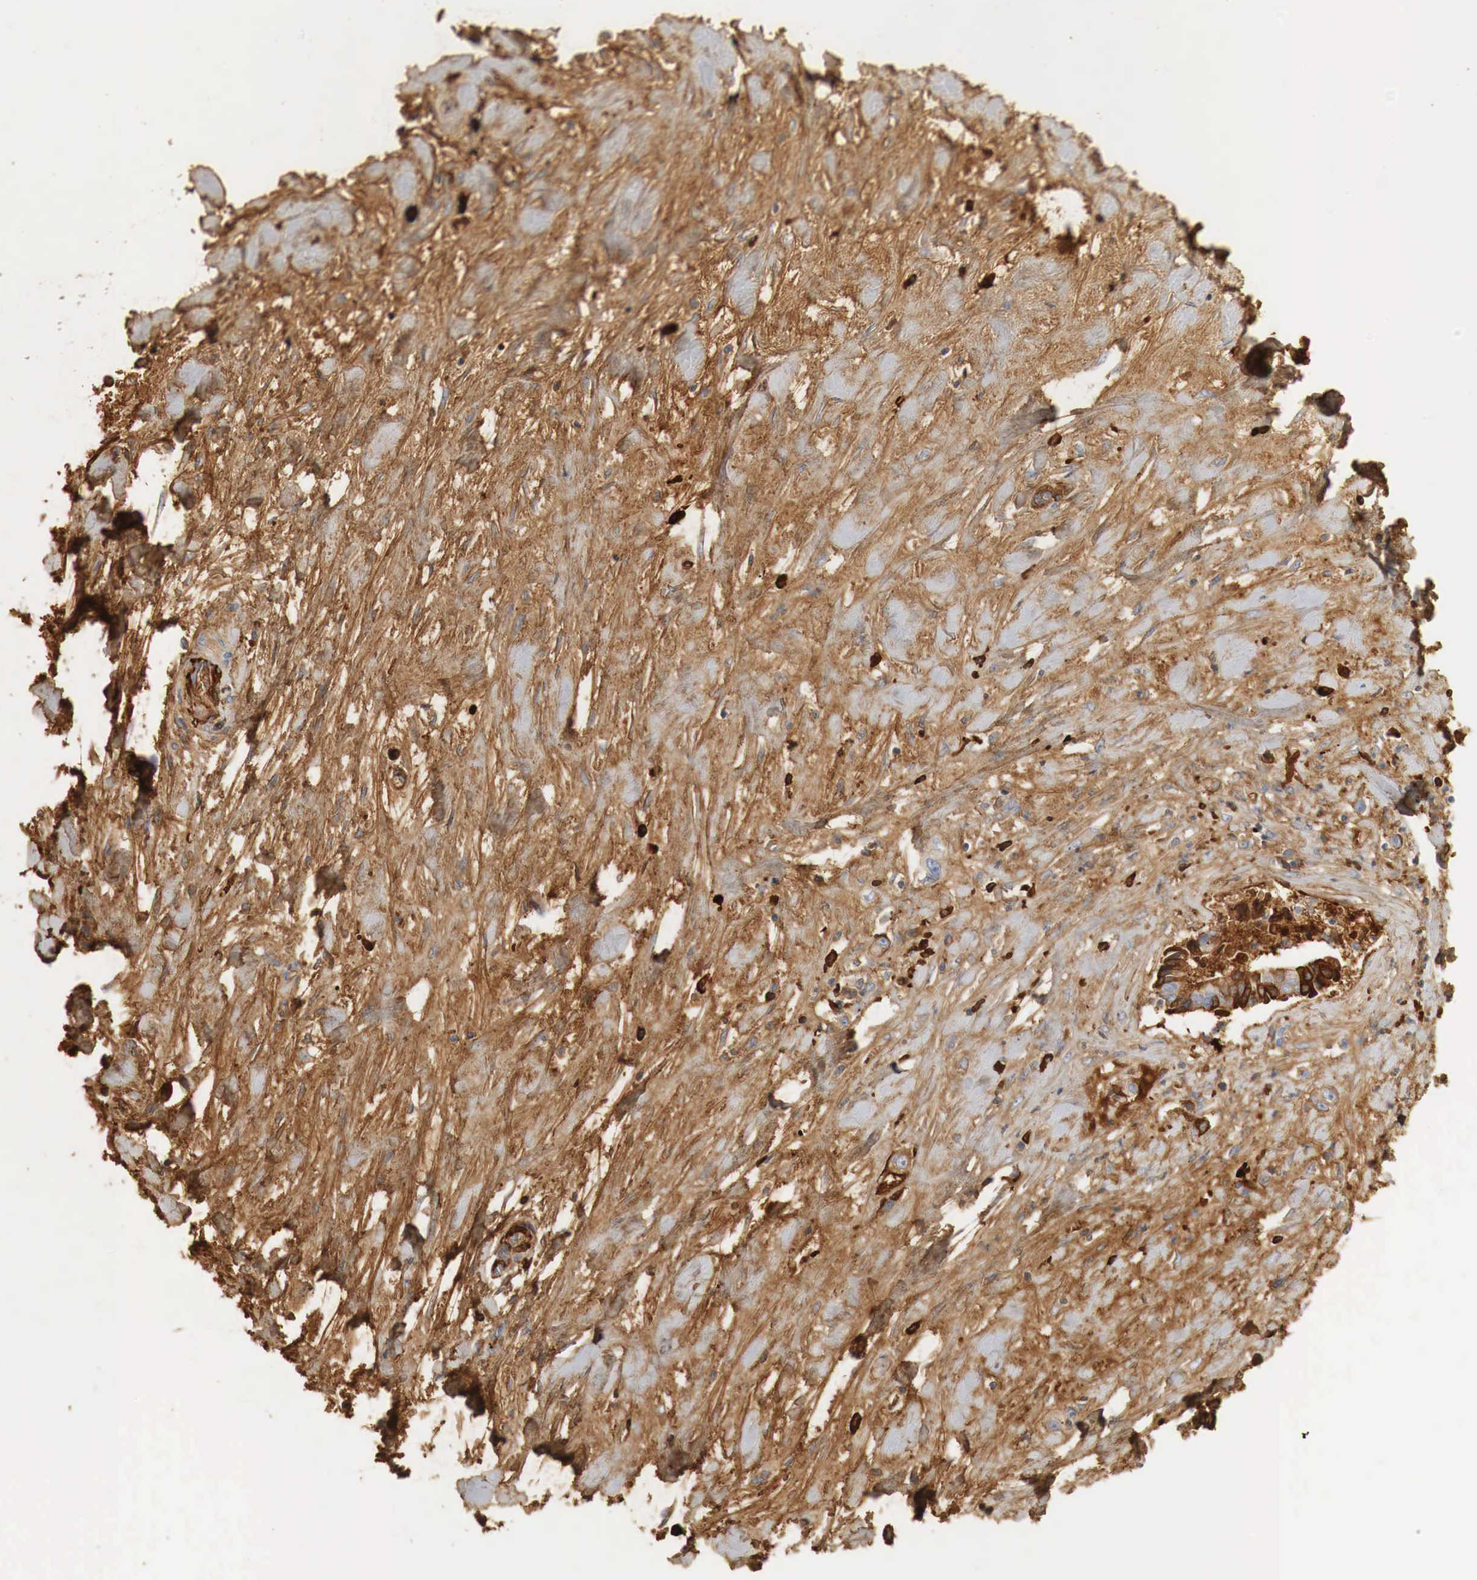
{"staining": {"intensity": "moderate", "quantity": ">75%", "location": "cytoplasmic/membranous"}, "tissue": "liver cancer", "cell_type": "Tumor cells", "image_type": "cancer", "snomed": [{"axis": "morphology", "description": "Cholangiocarcinoma"}, {"axis": "topography", "description": "Liver"}], "caption": "IHC histopathology image of neoplastic tissue: liver cholangiocarcinoma stained using immunohistochemistry (IHC) reveals medium levels of moderate protein expression localized specifically in the cytoplasmic/membranous of tumor cells, appearing as a cytoplasmic/membranous brown color.", "gene": "IGLC3", "patient": {"sex": "male", "age": 57}}